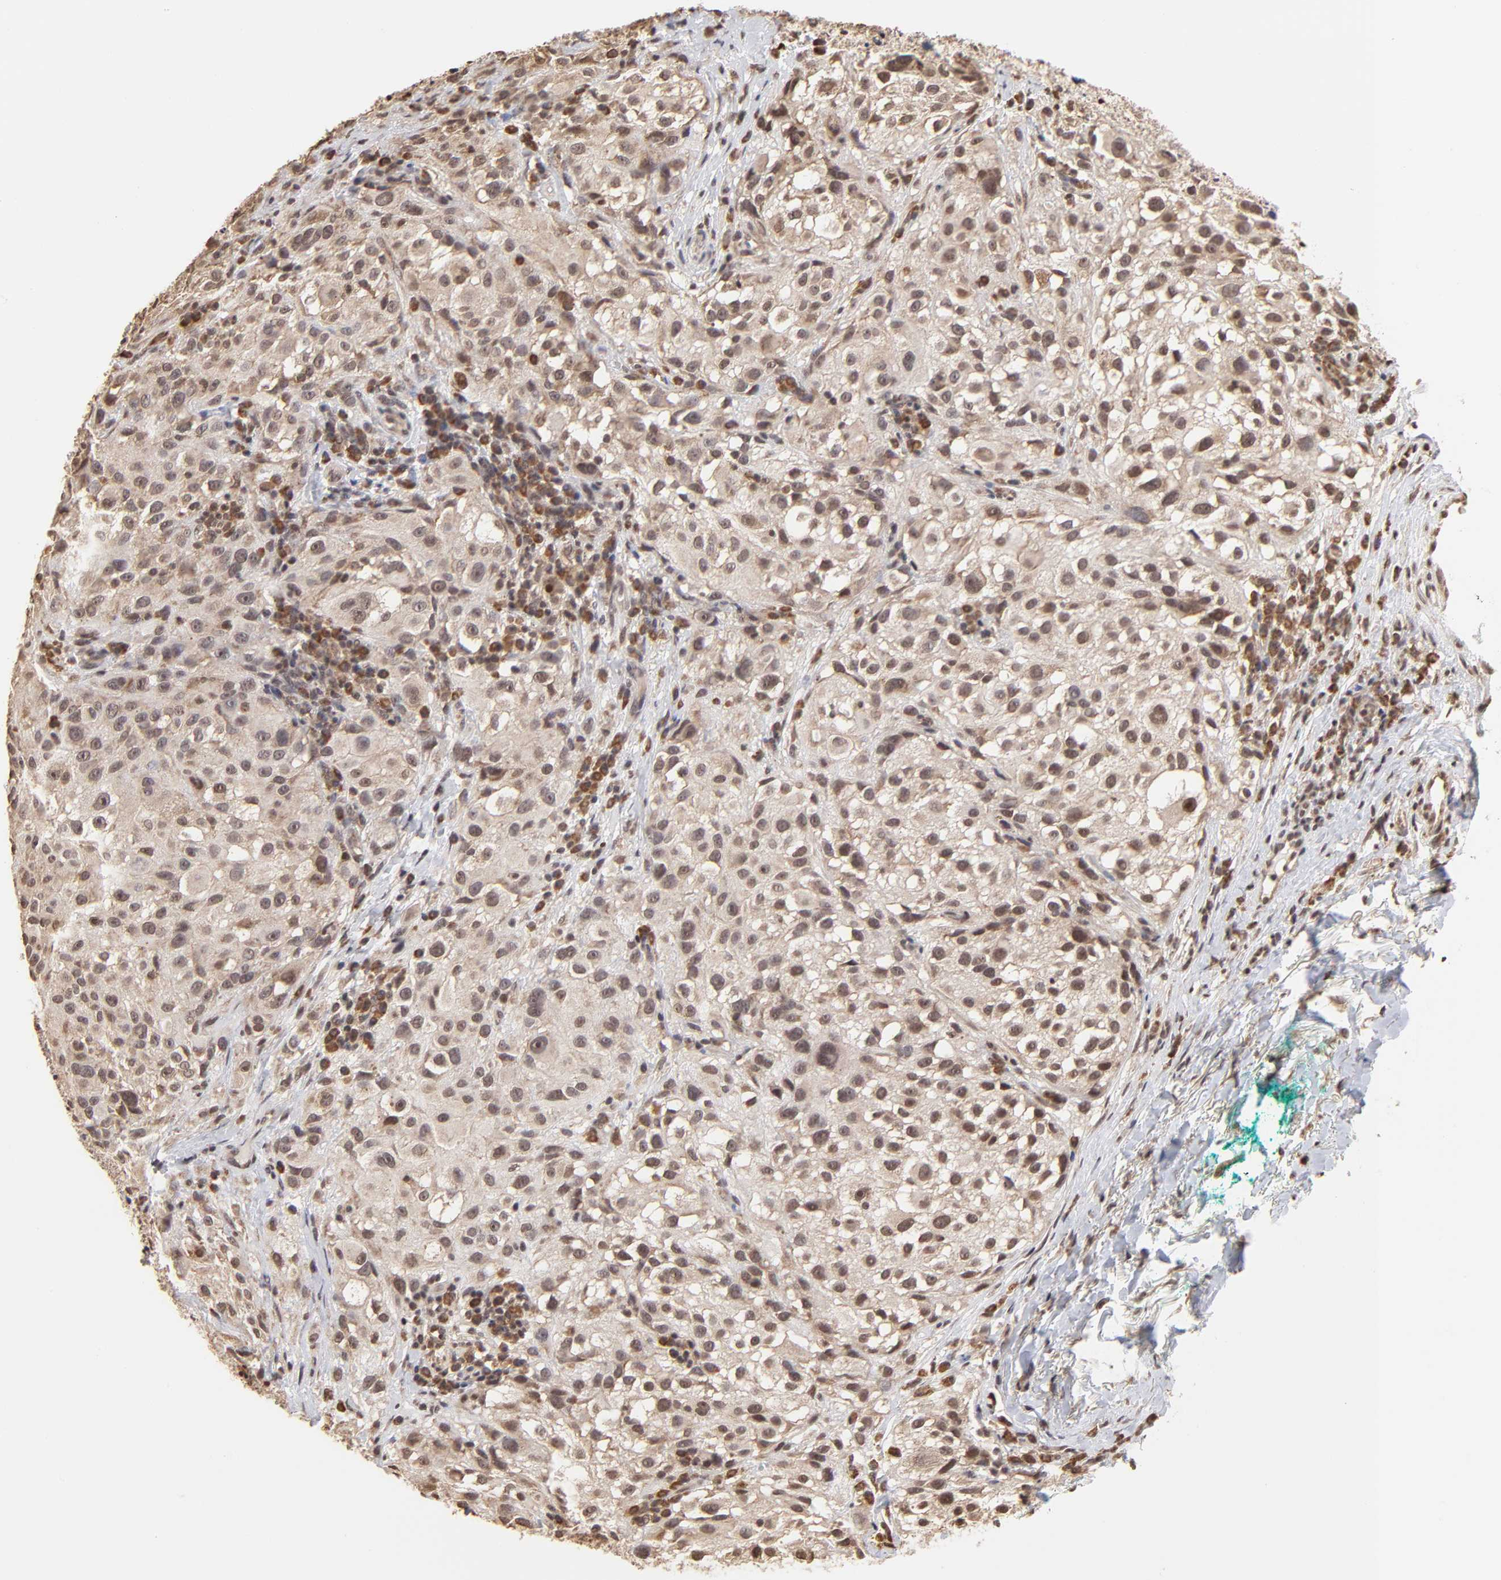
{"staining": {"intensity": "weak", "quantity": "25%-75%", "location": "cytoplasmic/membranous,nuclear"}, "tissue": "melanoma", "cell_type": "Tumor cells", "image_type": "cancer", "snomed": [{"axis": "morphology", "description": "Necrosis, NOS"}, {"axis": "morphology", "description": "Malignant melanoma, NOS"}, {"axis": "topography", "description": "Skin"}], "caption": "Immunohistochemical staining of human malignant melanoma reveals low levels of weak cytoplasmic/membranous and nuclear protein positivity in about 25%-75% of tumor cells.", "gene": "BRPF1", "patient": {"sex": "female", "age": 87}}